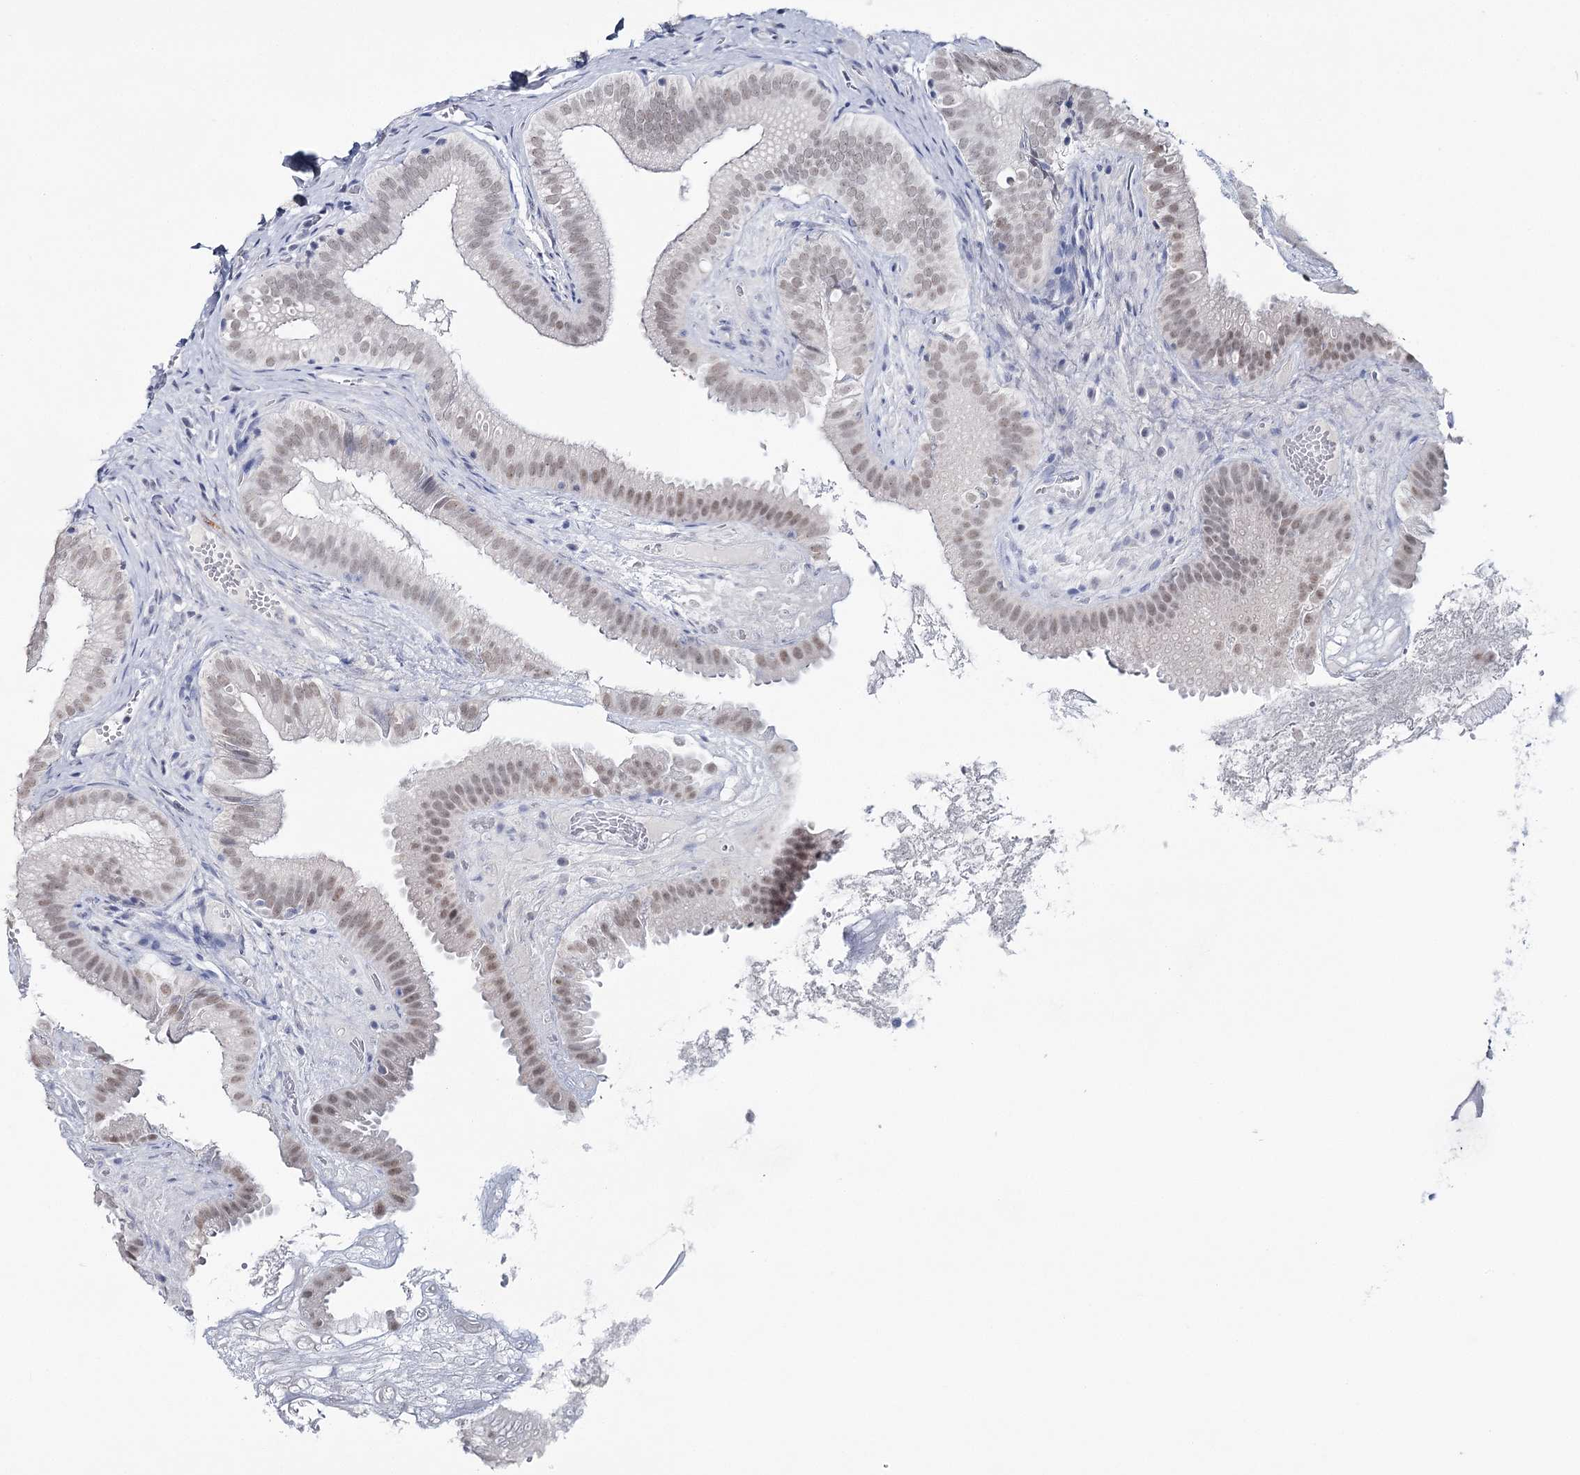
{"staining": {"intensity": "moderate", "quantity": ">75%", "location": "nuclear"}, "tissue": "gallbladder", "cell_type": "Glandular cells", "image_type": "normal", "snomed": [{"axis": "morphology", "description": "Normal tissue, NOS"}, {"axis": "topography", "description": "Gallbladder"}], "caption": "An immunohistochemistry photomicrograph of benign tissue is shown. Protein staining in brown labels moderate nuclear positivity in gallbladder within glandular cells.", "gene": "ZC3H8", "patient": {"sex": "female", "age": 30}}